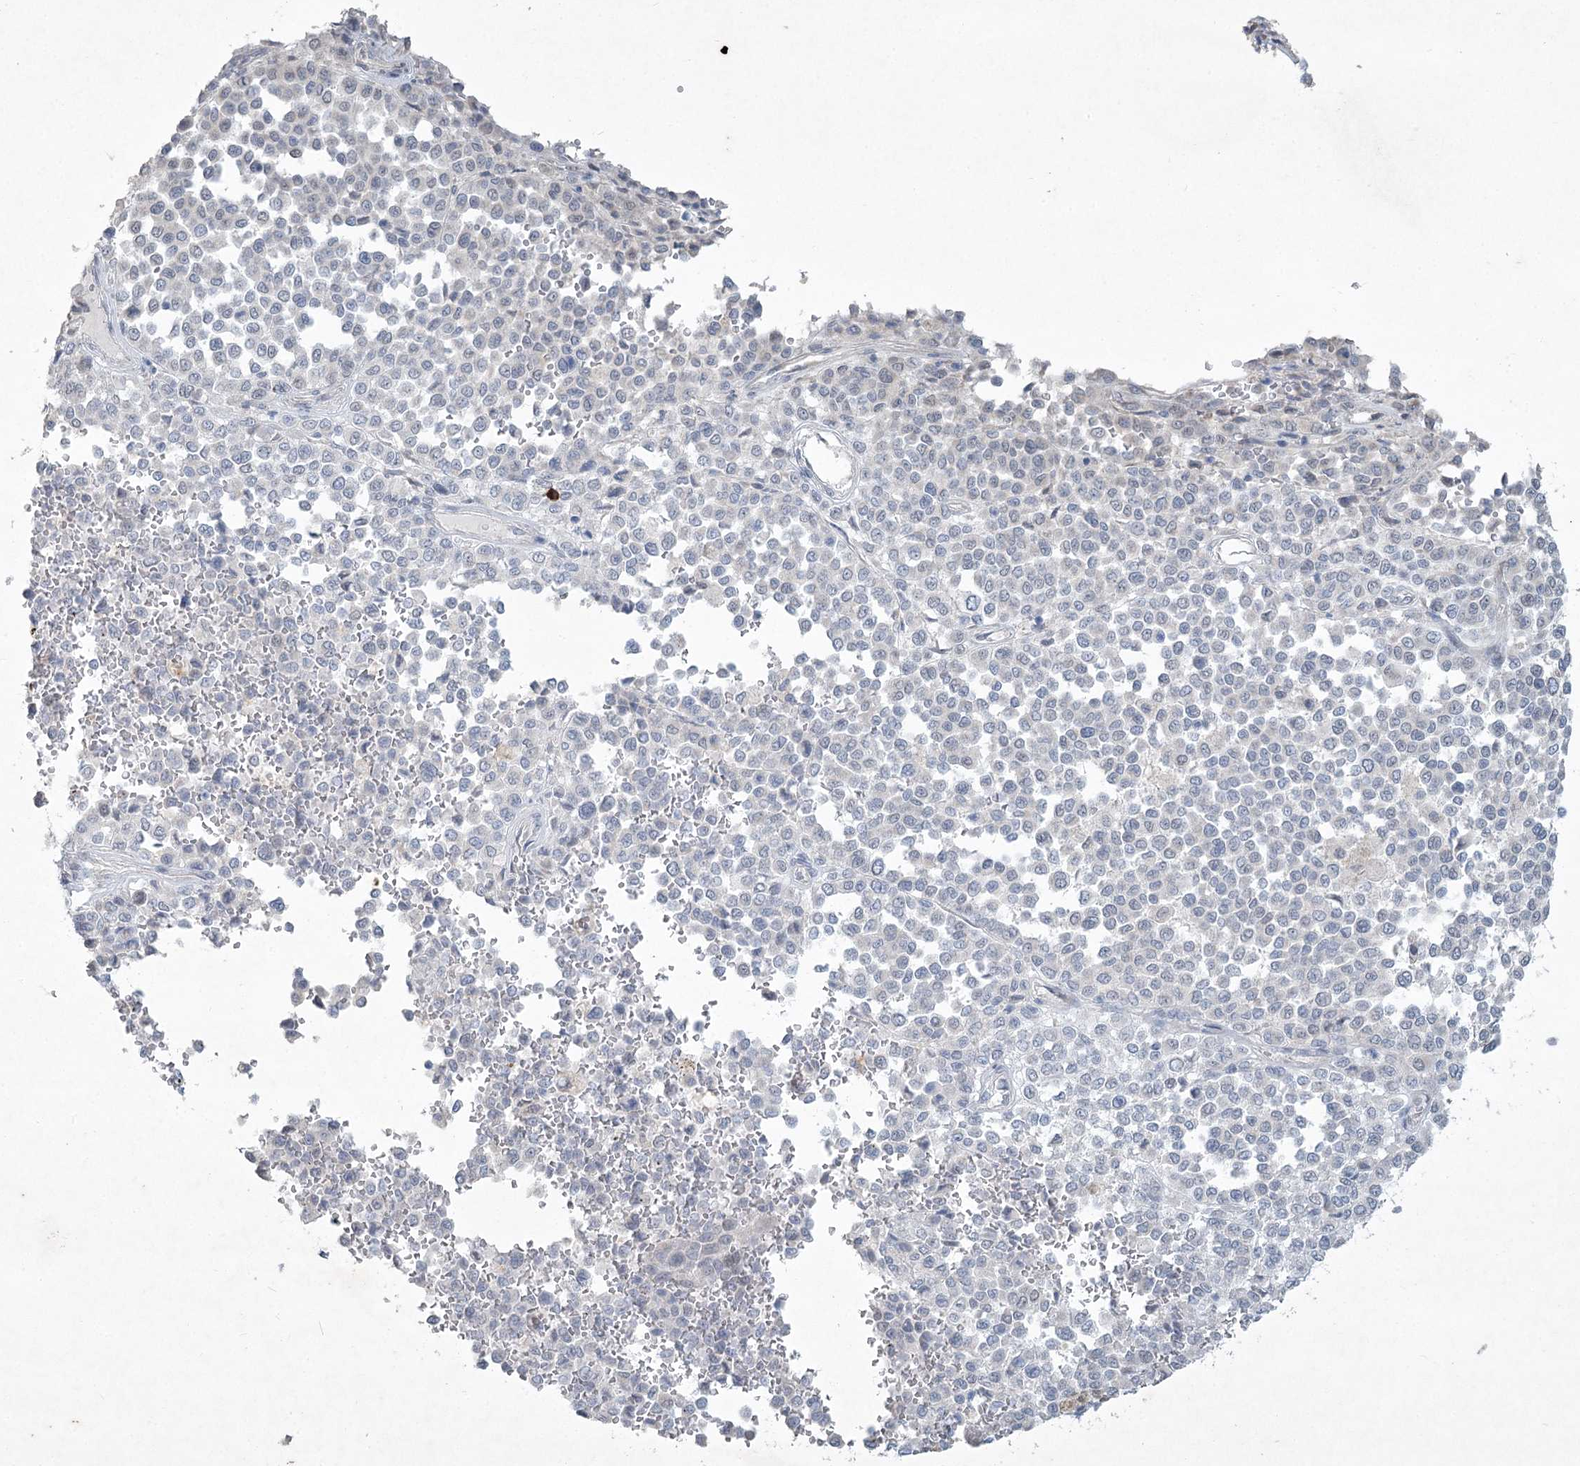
{"staining": {"intensity": "negative", "quantity": "none", "location": "none"}, "tissue": "melanoma", "cell_type": "Tumor cells", "image_type": "cancer", "snomed": [{"axis": "morphology", "description": "Malignant melanoma, Metastatic site"}, {"axis": "topography", "description": "Pancreas"}], "caption": "Immunohistochemistry (IHC) micrograph of neoplastic tissue: melanoma stained with DAB (3,3'-diaminobenzidine) demonstrates no significant protein positivity in tumor cells.", "gene": "ABITRAM", "patient": {"sex": "female", "age": 30}}